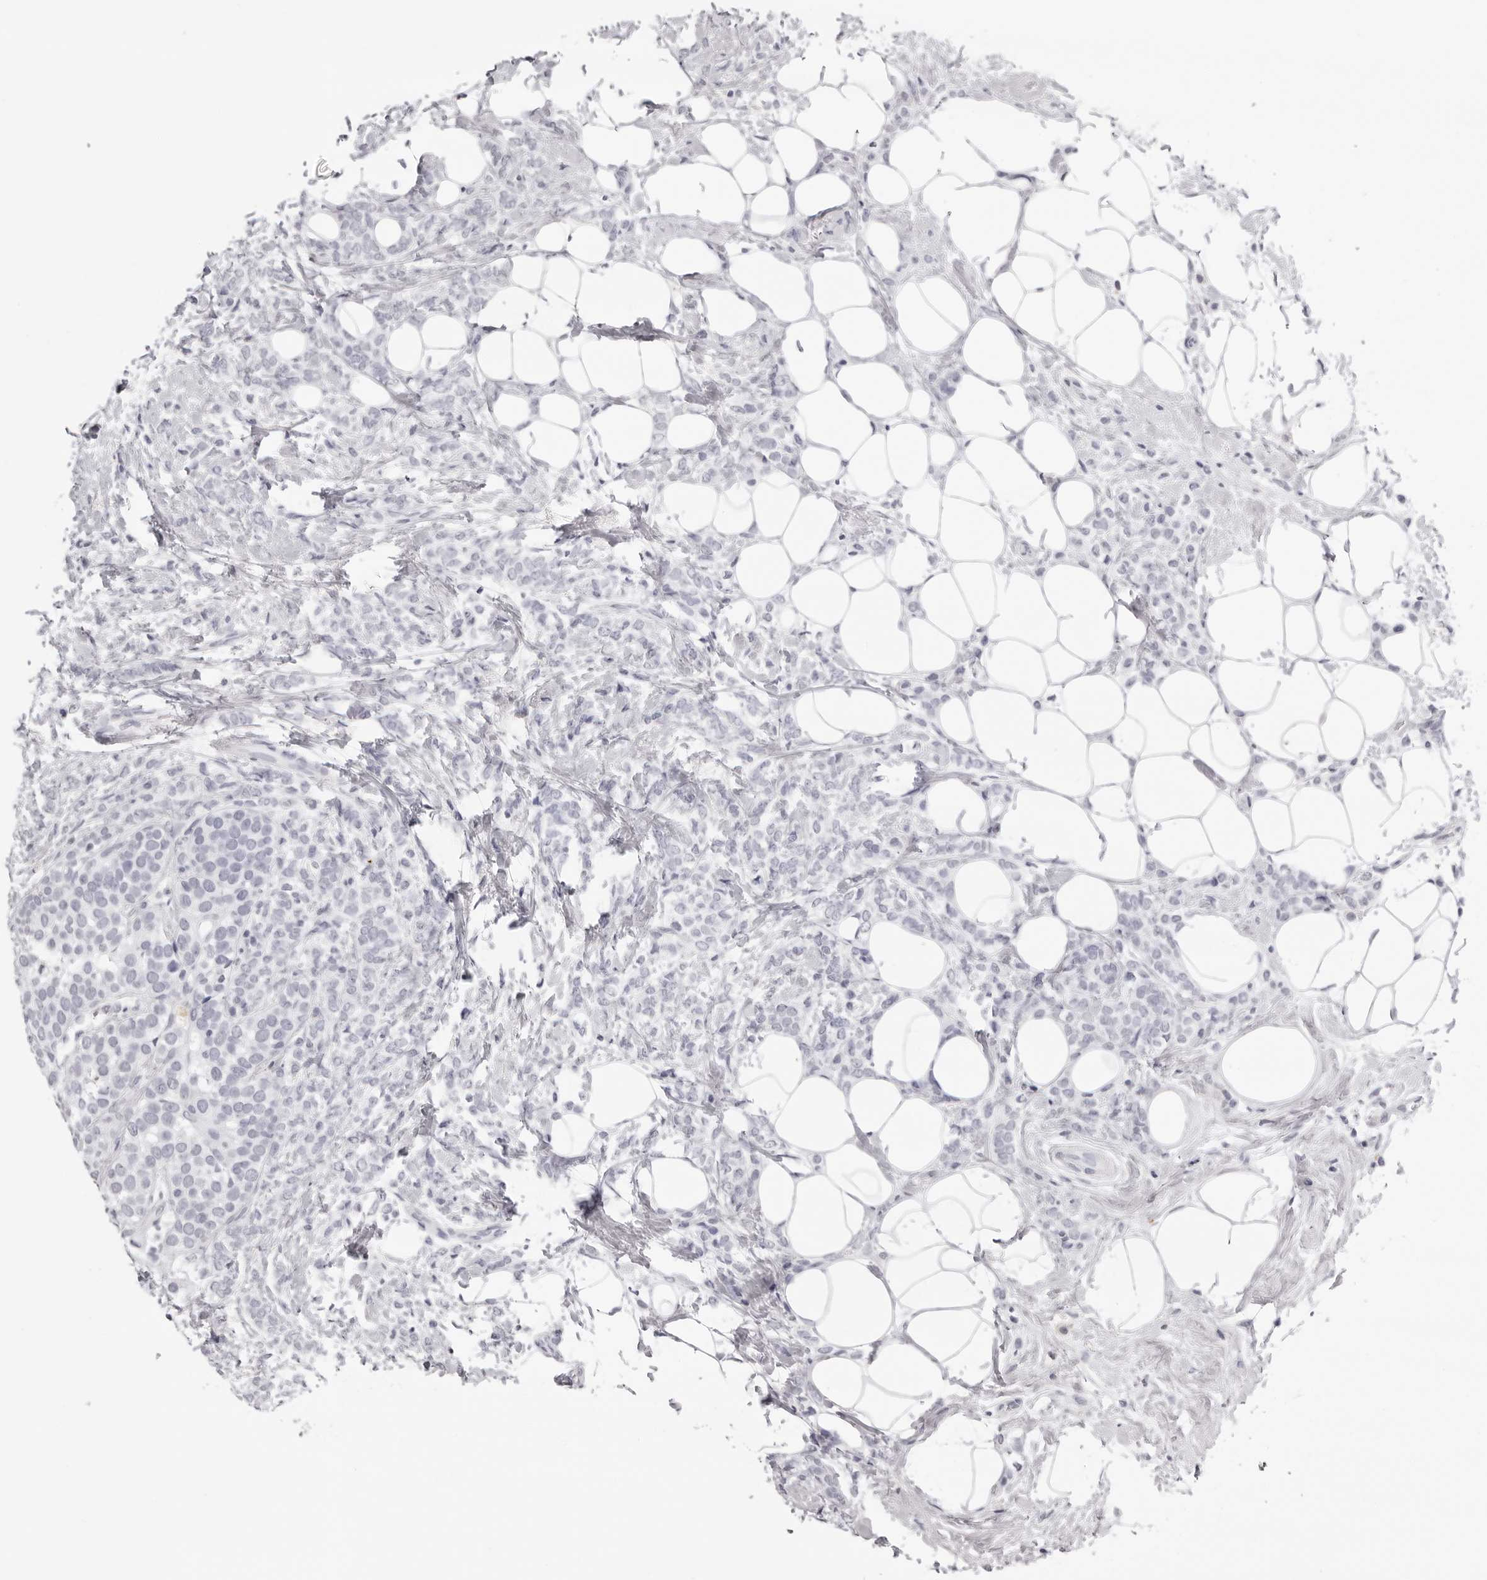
{"staining": {"intensity": "negative", "quantity": "none", "location": "none"}, "tissue": "breast cancer", "cell_type": "Tumor cells", "image_type": "cancer", "snomed": [{"axis": "morphology", "description": "Lobular carcinoma"}, {"axis": "topography", "description": "Breast"}], "caption": "Immunohistochemical staining of human breast cancer (lobular carcinoma) demonstrates no significant staining in tumor cells.", "gene": "CST1", "patient": {"sex": "female", "age": 50}}